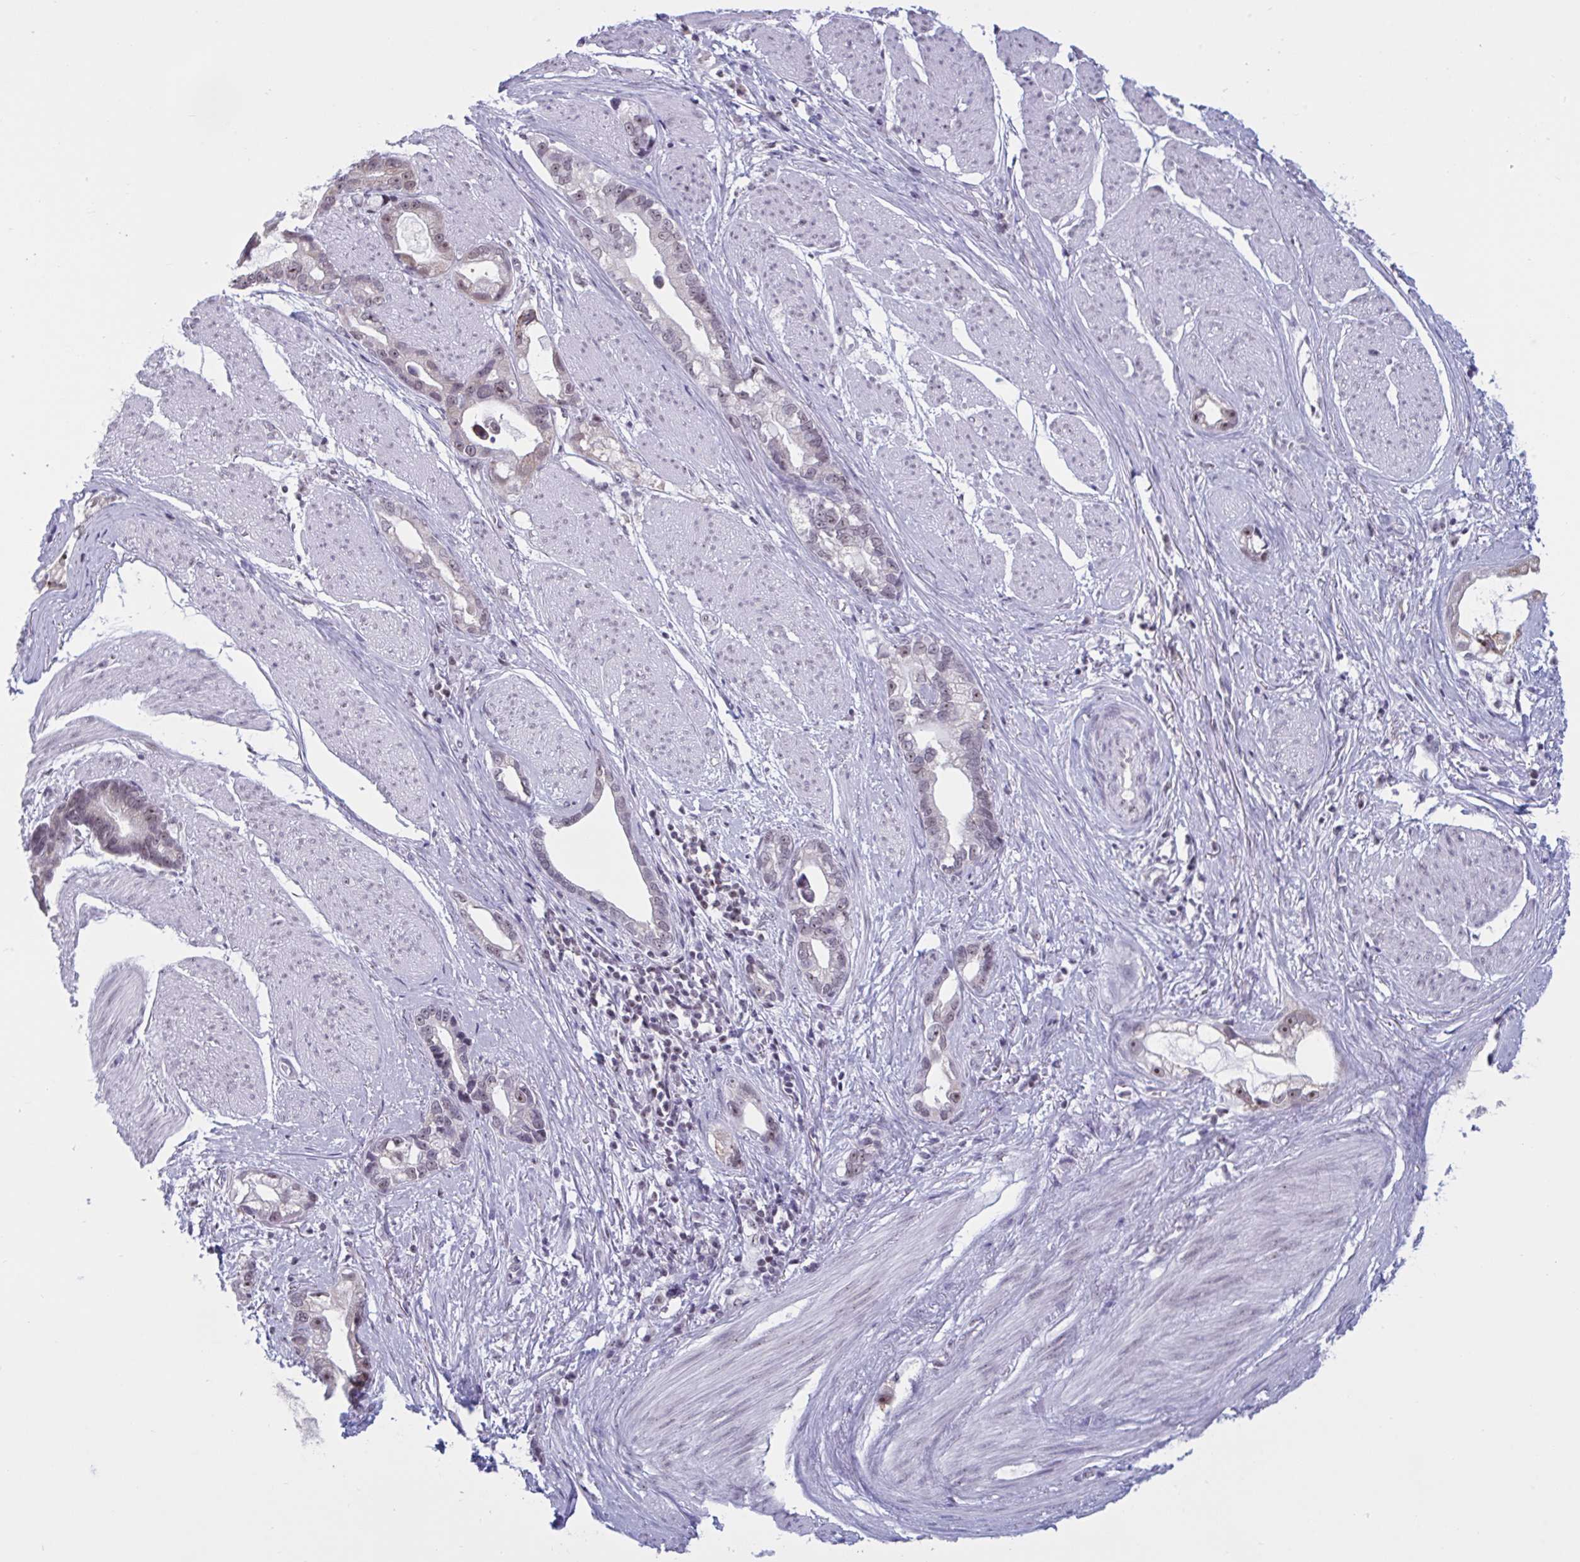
{"staining": {"intensity": "weak", "quantity": "25%-75%", "location": "nuclear"}, "tissue": "stomach cancer", "cell_type": "Tumor cells", "image_type": "cancer", "snomed": [{"axis": "morphology", "description": "Adenocarcinoma, NOS"}, {"axis": "topography", "description": "Stomach"}], "caption": "Tumor cells exhibit weak nuclear positivity in approximately 25%-75% of cells in stomach adenocarcinoma.", "gene": "TGM6", "patient": {"sex": "male", "age": 55}}